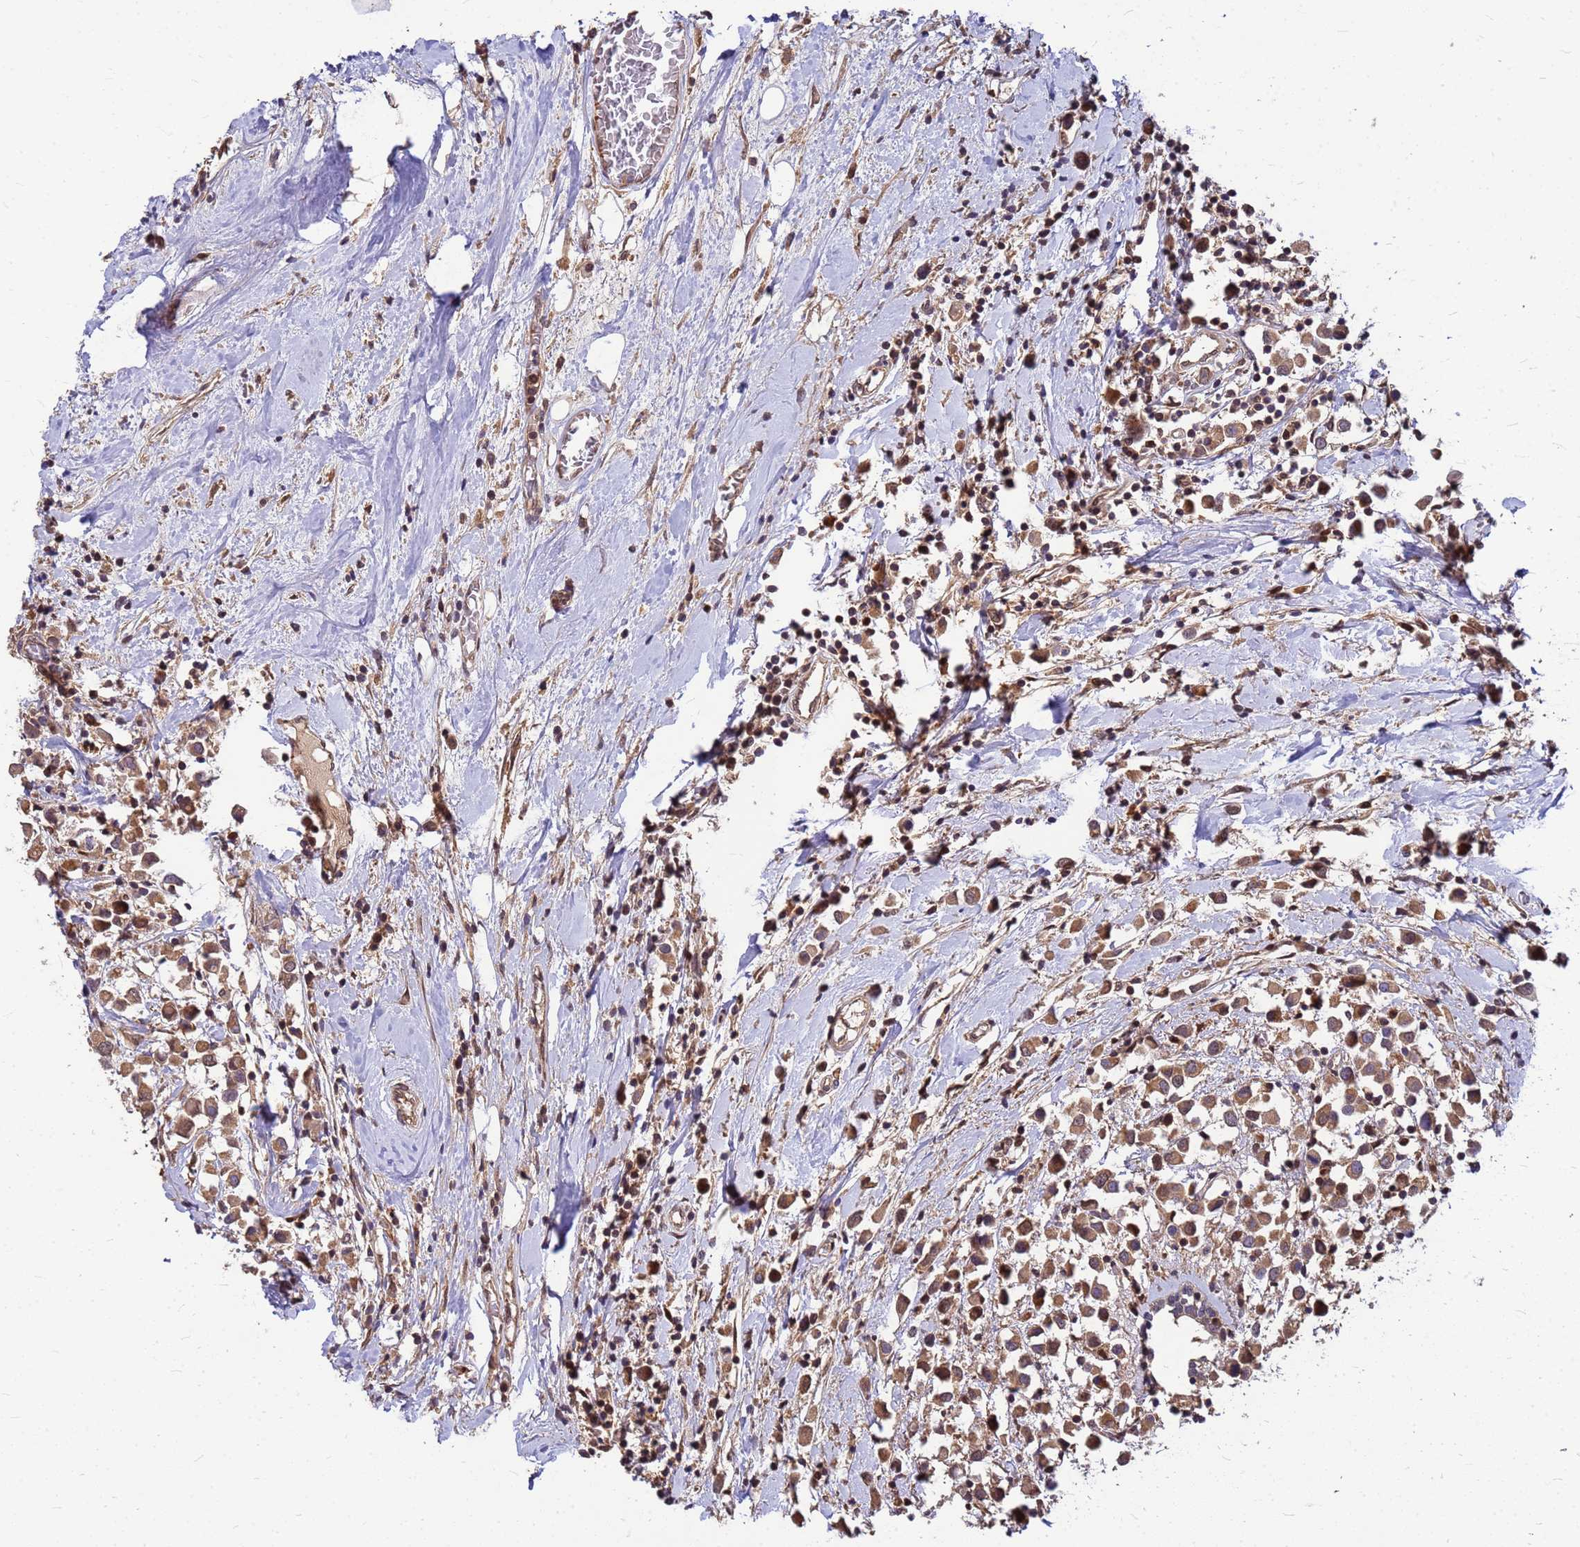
{"staining": {"intensity": "moderate", "quantity": ">75%", "location": "cytoplasmic/membranous"}, "tissue": "breast cancer", "cell_type": "Tumor cells", "image_type": "cancer", "snomed": [{"axis": "morphology", "description": "Duct carcinoma"}, {"axis": "topography", "description": "Breast"}], "caption": "Tumor cells demonstrate medium levels of moderate cytoplasmic/membranous positivity in approximately >75% of cells in breast cancer. (Brightfield microscopy of DAB IHC at high magnification).", "gene": "DUS4L", "patient": {"sex": "female", "age": 61}}